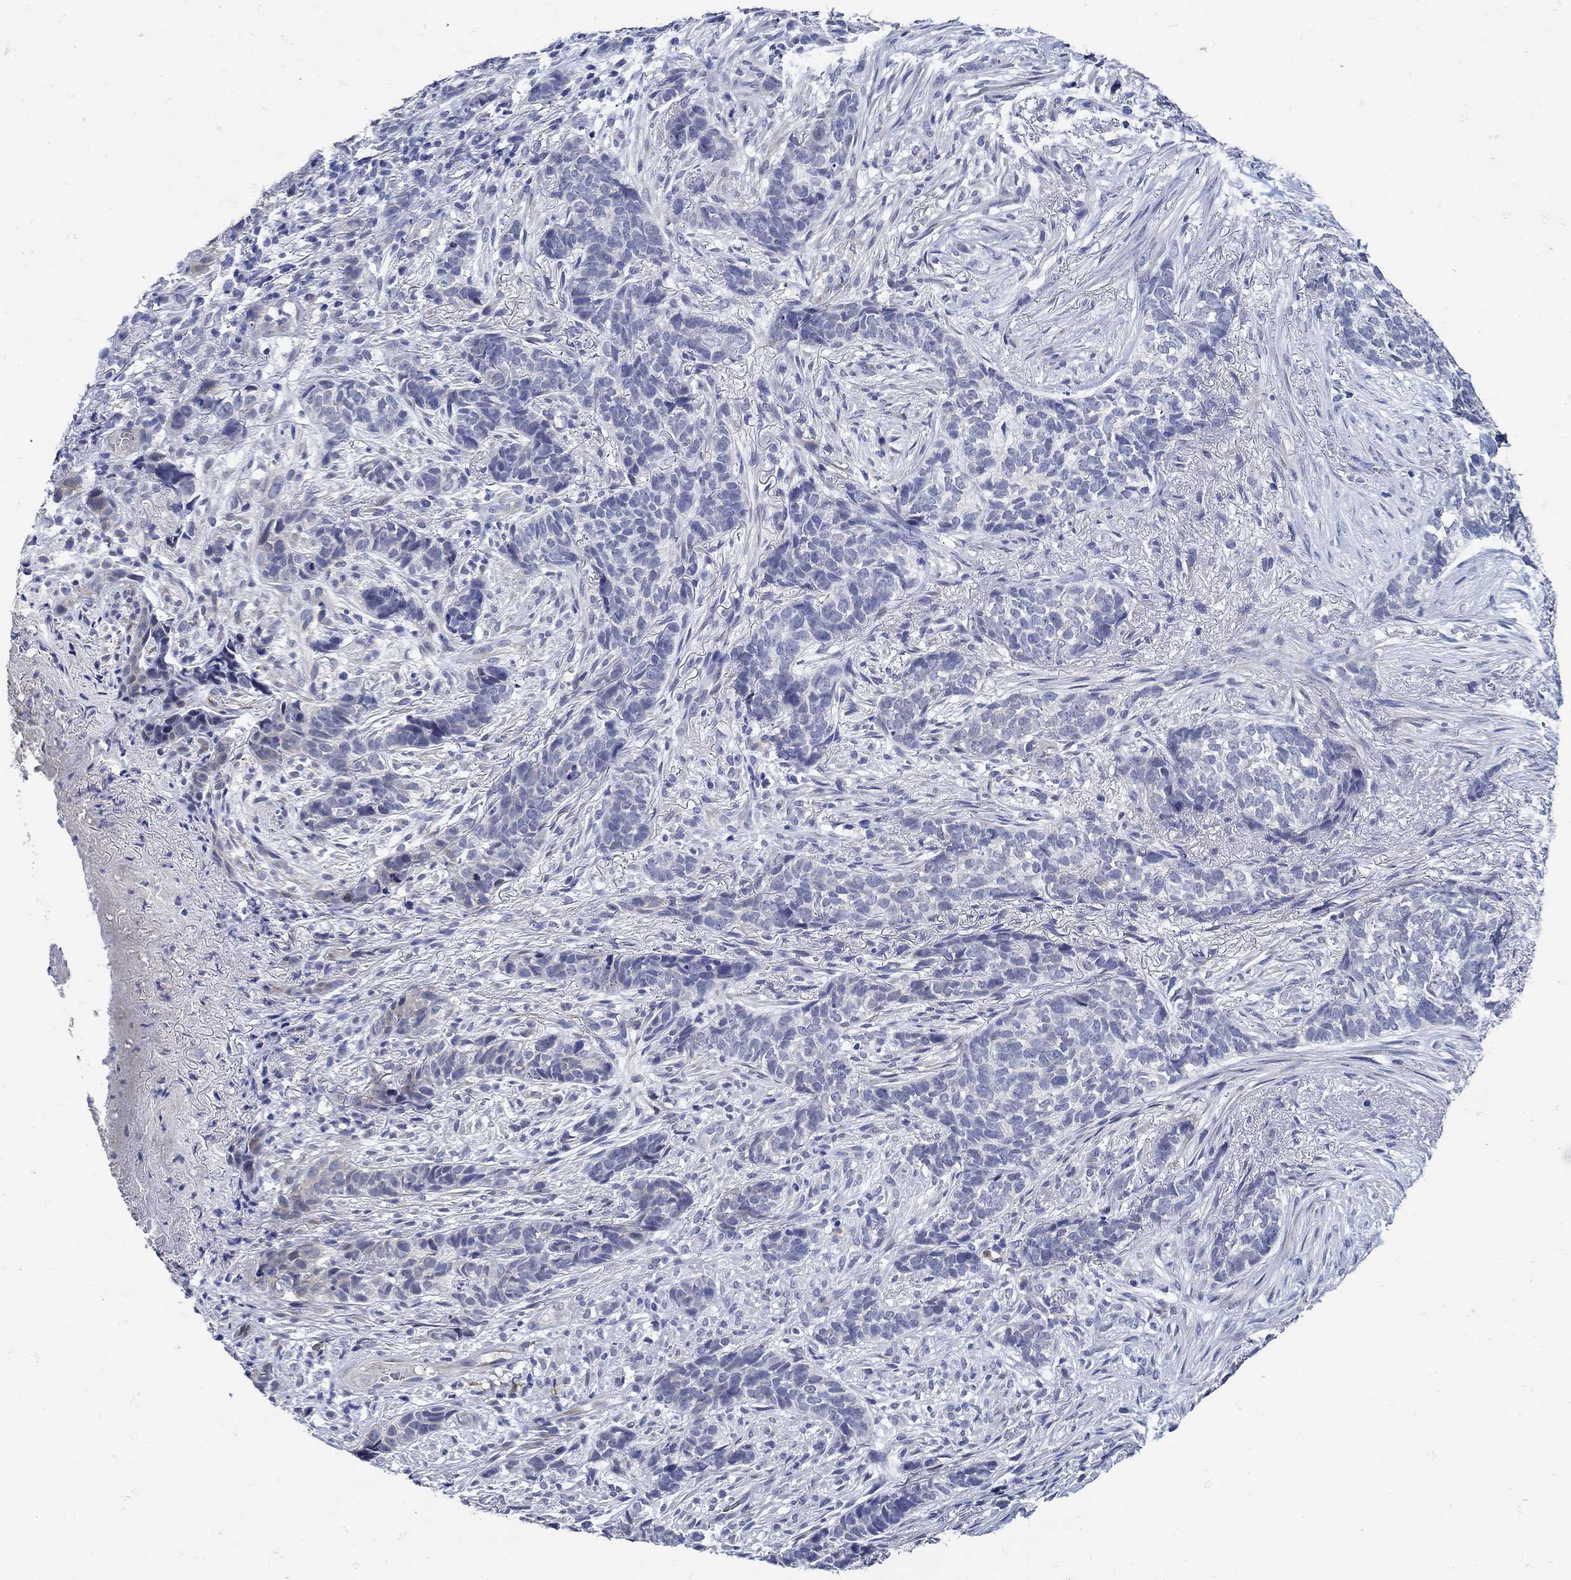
{"staining": {"intensity": "negative", "quantity": "none", "location": "none"}, "tissue": "skin cancer", "cell_type": "Tumor cells", "image_type": "cancer", "snomed": [{"axis": "morphology", "description": "Basal cell carcinoma"}, {"axis": "topography", "description": "Skin"}], "caption": "There is no significant positivity in tumor cells of skin cancer (basal cell carcinoma).", "gene": "NOS1", "patient": {"sex": "female", "age": 69}}